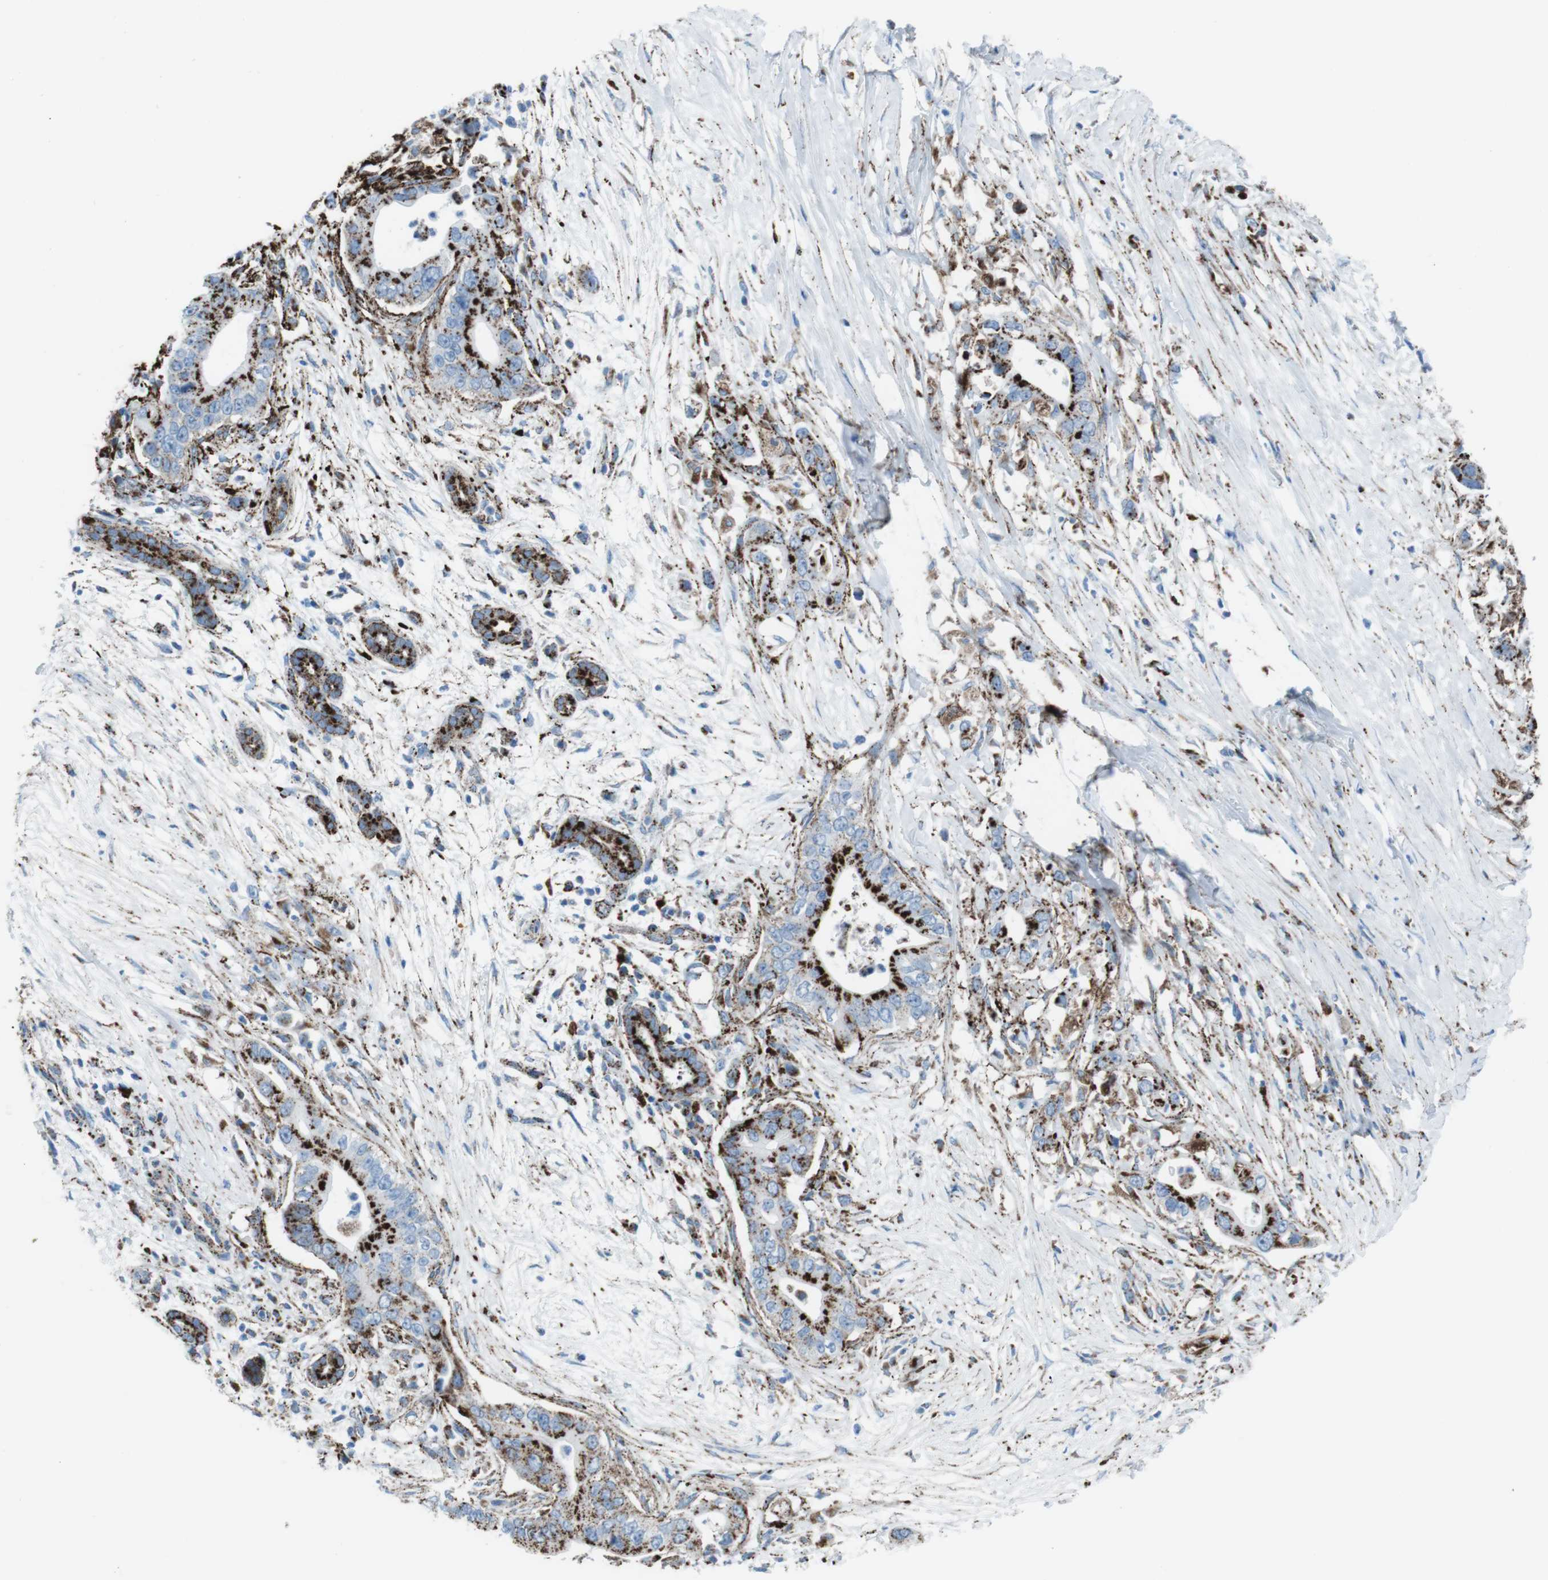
{"staining": {"intensity": "strong", "quantity": ">75%", "location": "cytoplasmic/membranous"}, "tissue": "pancreatic cancer", "cell_type": "Tumor cells", "image_type": "cancer", "snomed": [{"axis": "morphology", "description": "Adenocarcinoma, NOS"}, {"axis": "topography", "description": "Pancreas"}], "caption": "About >75% of tumor cells in human pancreatic adenocarcinoma exhibit strong cytoplasmic/membranous protein expression as visualized by brown immunohistochemical staining.", "gene": "SCARB2", "patient": {"sex": "male", "age": 77}}